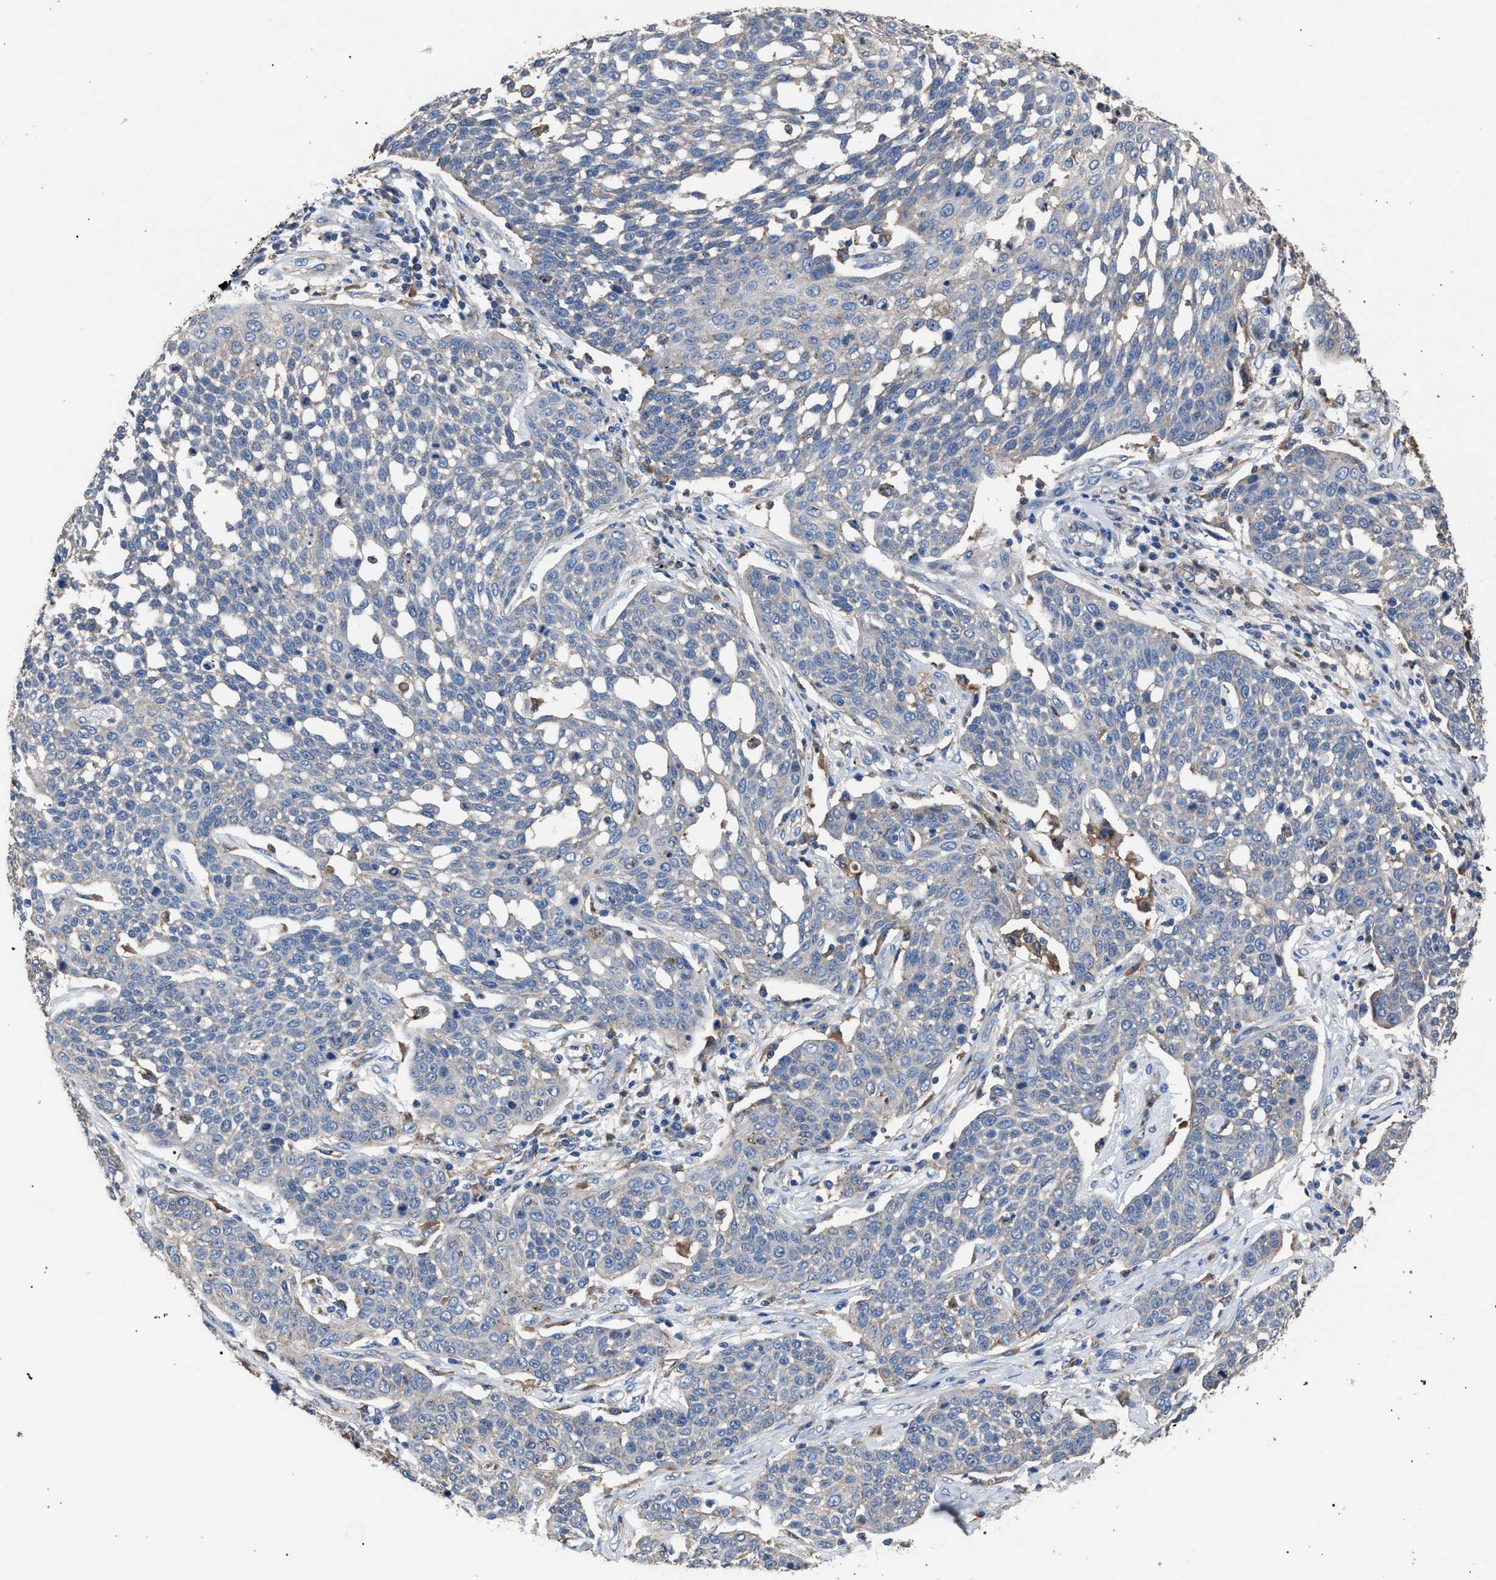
{"staining": {"intensity": "negative", "quantity": "none", "location": "none"}, "tissue": "cervical cancer", "cell_type": "Tumor cells", "image_type": "cancer", "snomed": [{"axis": "morphology", "description": "Squamous cell carcinoma, NOS"}, {"axis": "topography", "description": "Cervix"}], "caption": "IHC photomicrograph of neoplastic tissue: human squamous cell carcinoma (cervical) stained with DAB reveals no significant protein expression in tumor cells. (Brightfield microscopy of DAB IHC at high magnification).", "gene": "ATP6V0A1", "patient": {"sex": "female", "age": 34}}